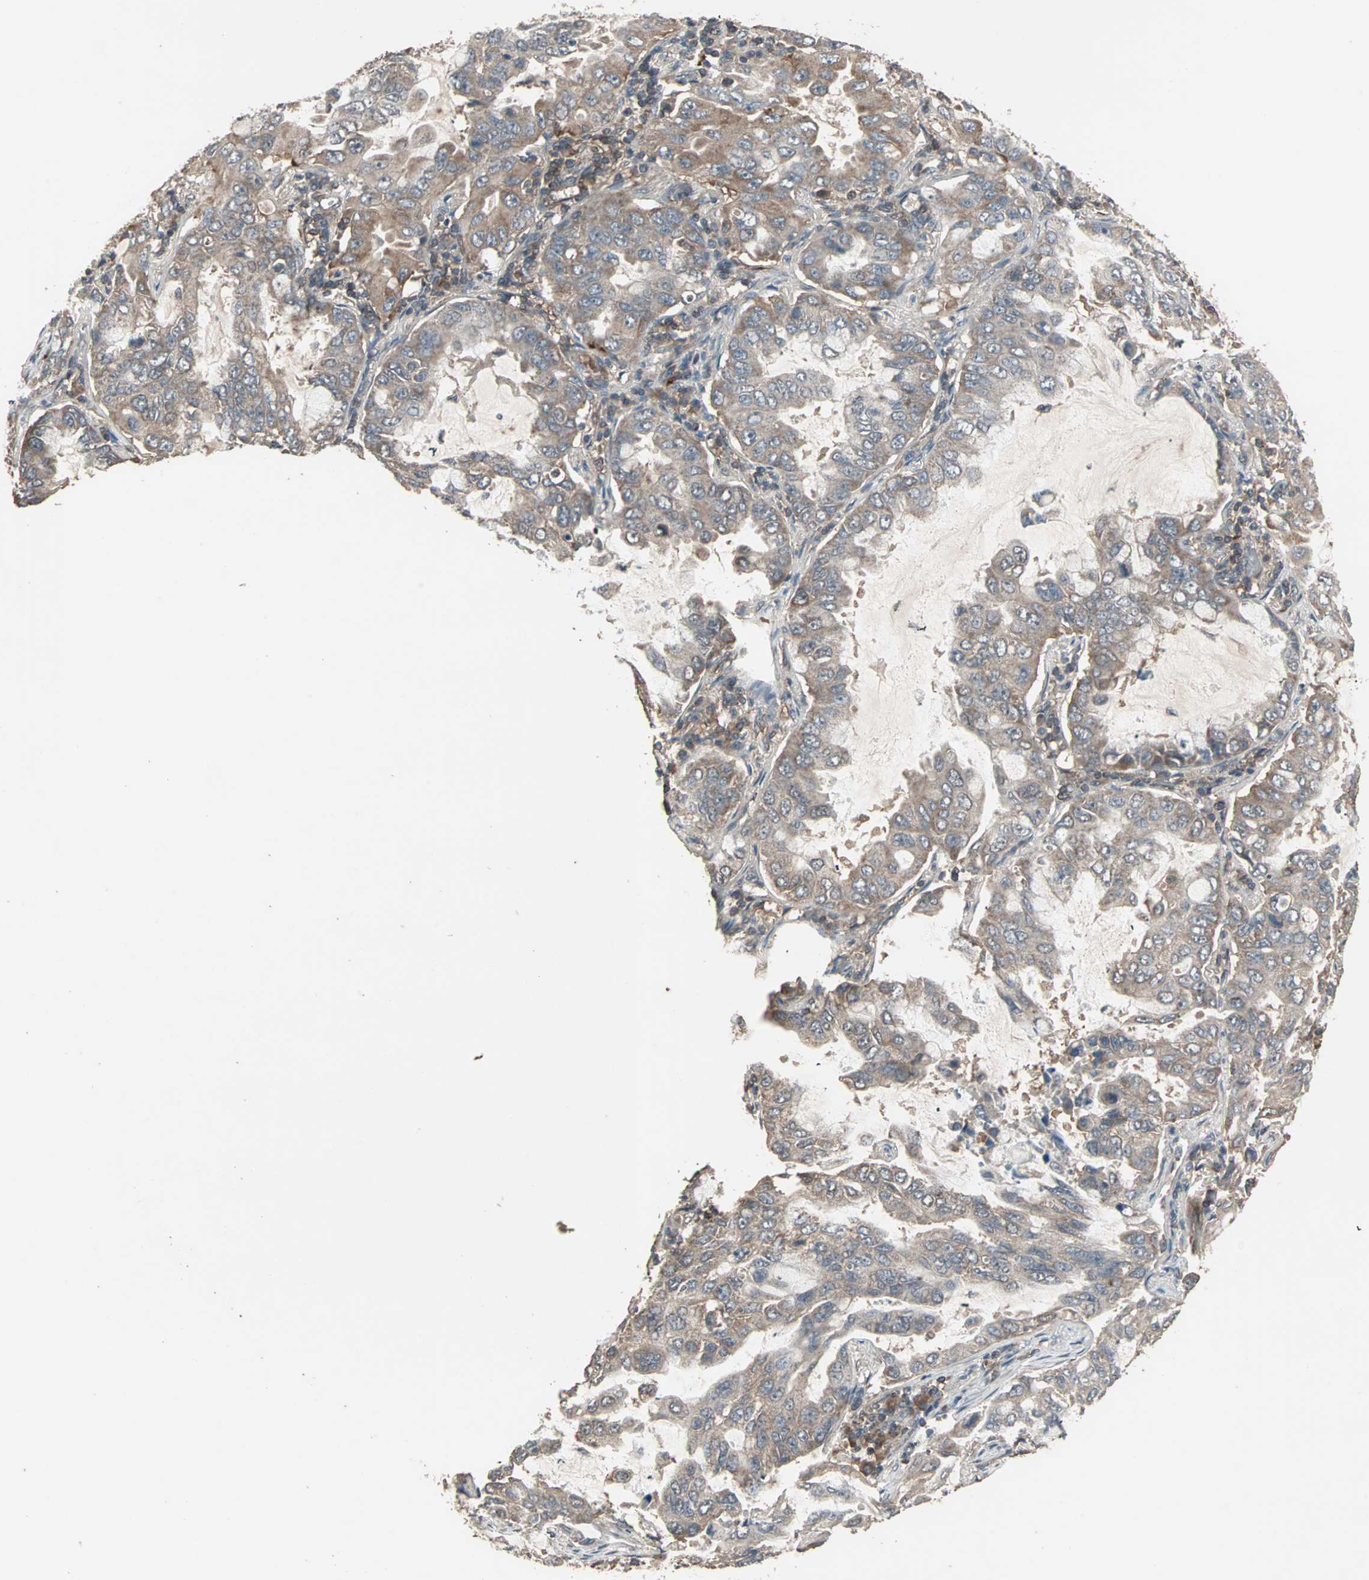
{"staining": {"intensity": "moderate", "quantity": ">75%", "location": "cytoplasmic/membranous"}, "tissue": "lung cancer", "cell_type": "Tumor cells", "image_type": "cancer", "snomed": [{"axis": "morphology", "description": "Adenocarcinoma, NOS"}, {"axis": "topography", "description": "Lung"}], "caption": "Immunohistochemical staining of human adenocarcinoma (lung) shows moderate cytoplasmic/membranous protein positivity in approximately >75% of tumor cells.", "gene": "UBAC1", "patient": {"sex": "male", "age": 64}}